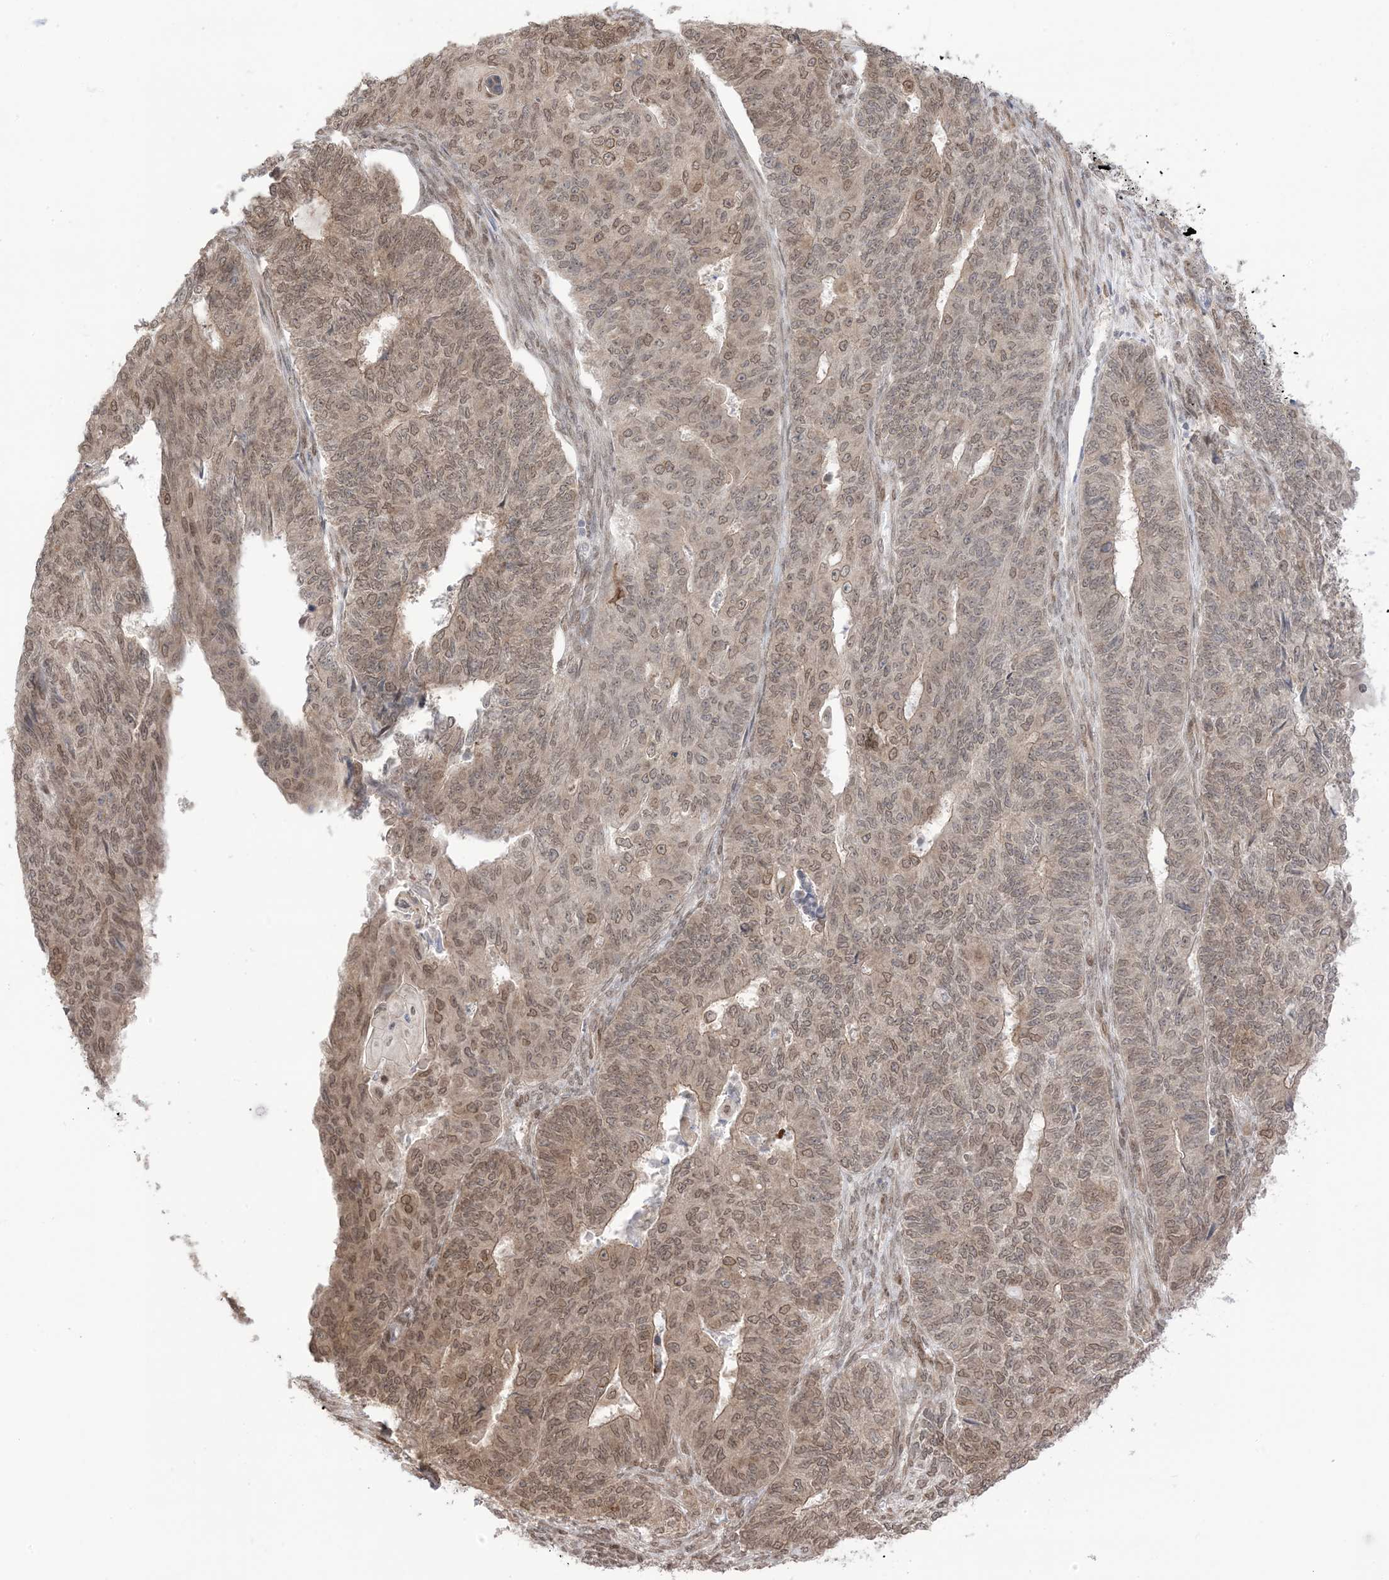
{"staining": {"intensity": "moderate", "quantity": ">75%", "location": "cytoplasmic/membranous,nuclear"}, "tissue": "endometrial cancer", "cell_type": "Tumor cells", "image_type": "cancer", "snomed": [{"axis": "morphology", "description": "Adenocarcinoma, NOS"}, {"axis": "topography", "description": "Endometrium"}], "caption": "Brown immunohistochemical staining in endometrial cancer (adenocarcinoma) demonstrates moderate cytoplasmic/membranous and nuclear expression in approximately >75% of tumor cells.", "gene": "UBE2E2", "patient": {"sex": "female", "age": 32}}